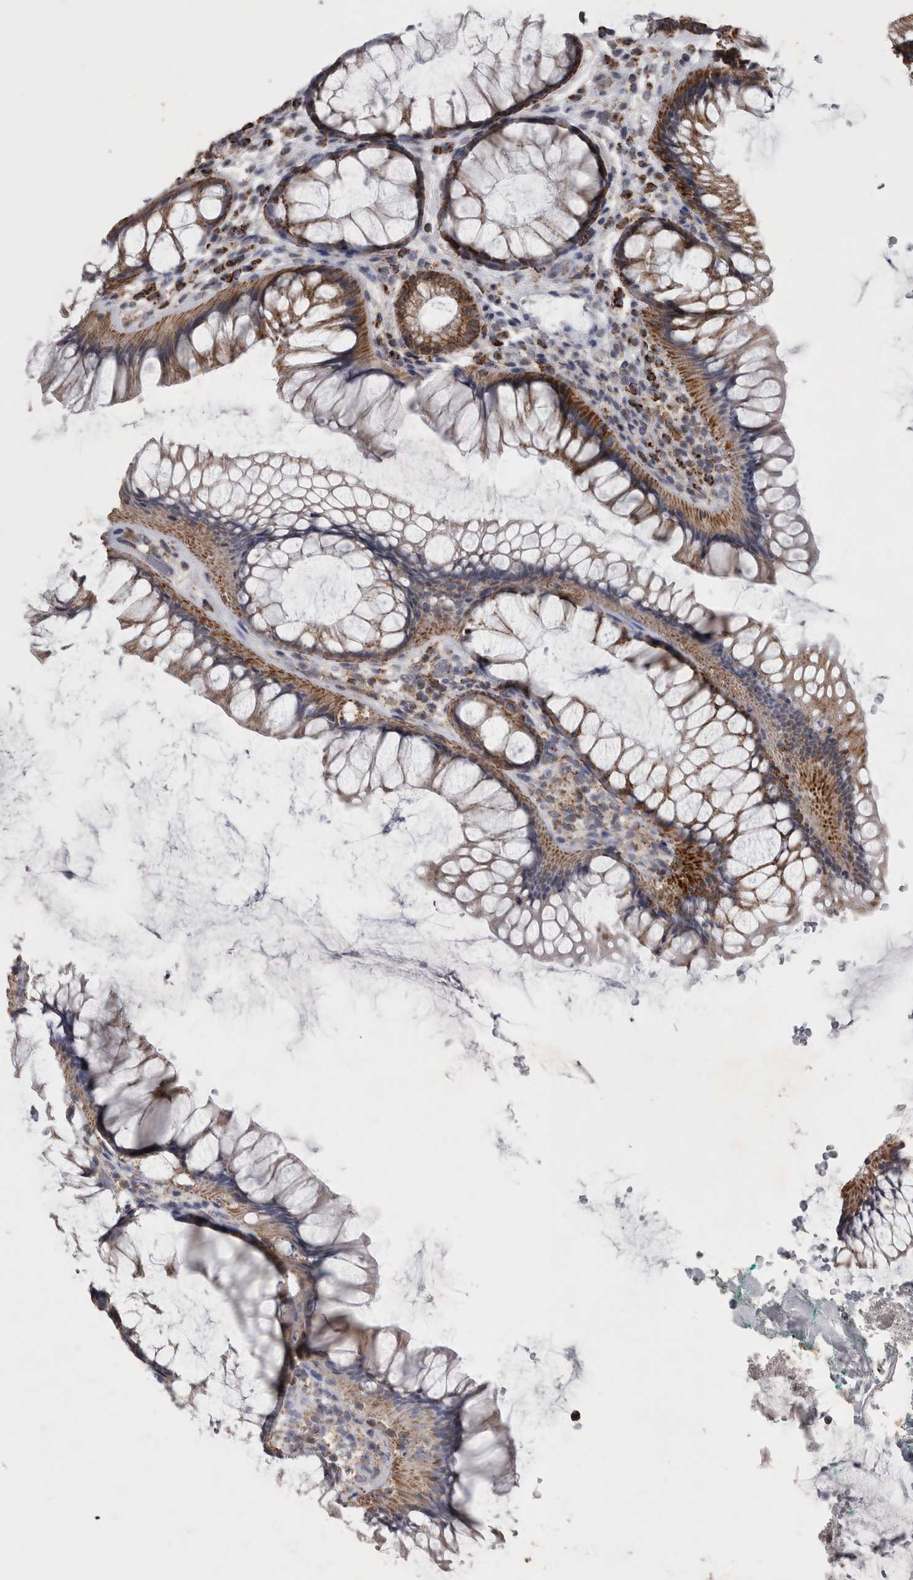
{"staining": {"intensity": "moderate", "quantity": ">75%", "location": "cytoplasmic/membranous"}, "tissue": "rectum", "cell_type": "Glandular cells", "image_type": "normal", "snomed": [{"axis": "morphology", "description": "Normal tissue, NOS"}, {"axis": "topography", "description": "Rectum"}], "caption": "Immunohistochemistry photomicrograph of benign human rectum stained for a protein (brown), which displays medium levels of moderate cytoplasmic/membranous positivity in about >75% of glandular cells.", "gene": "ACADM", "patient": {"sex": "male", "age": 51}}